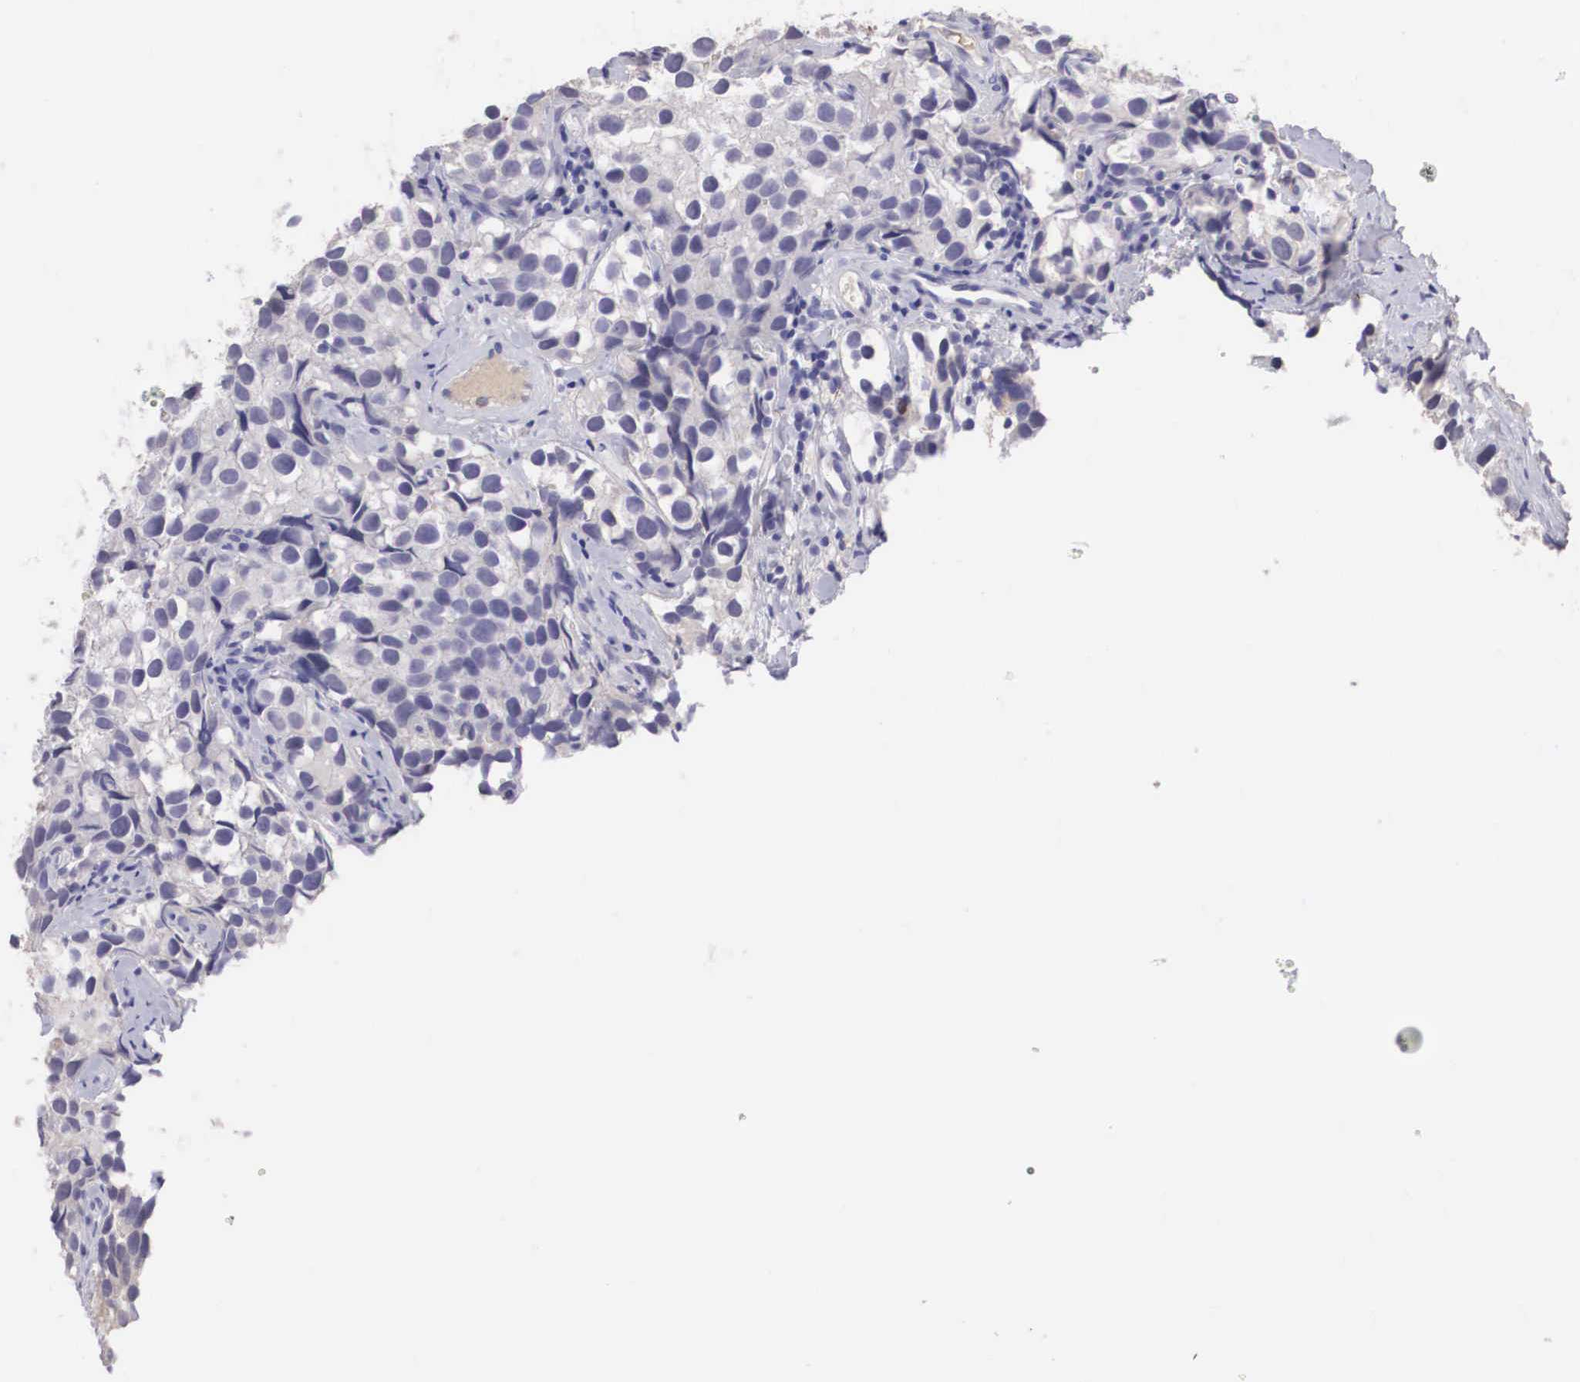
{"staining": {"intensity": "negative", "quantity": "none", "location": "none"}, "tissue": "testis cancer", "cell_type": "Tumor cells", "image_type": "cancer", "snomed": [{"axis": "morphology", "description": "Seminoma, NOS"}, {"axis": "topography", "description": "Testis"}], "caption": "IHC of human testis cancer (seminoma) demonstrates no positivity in tumor cells.", "gene": "CLU", "patient": {"sex": "male", "age": 39}}